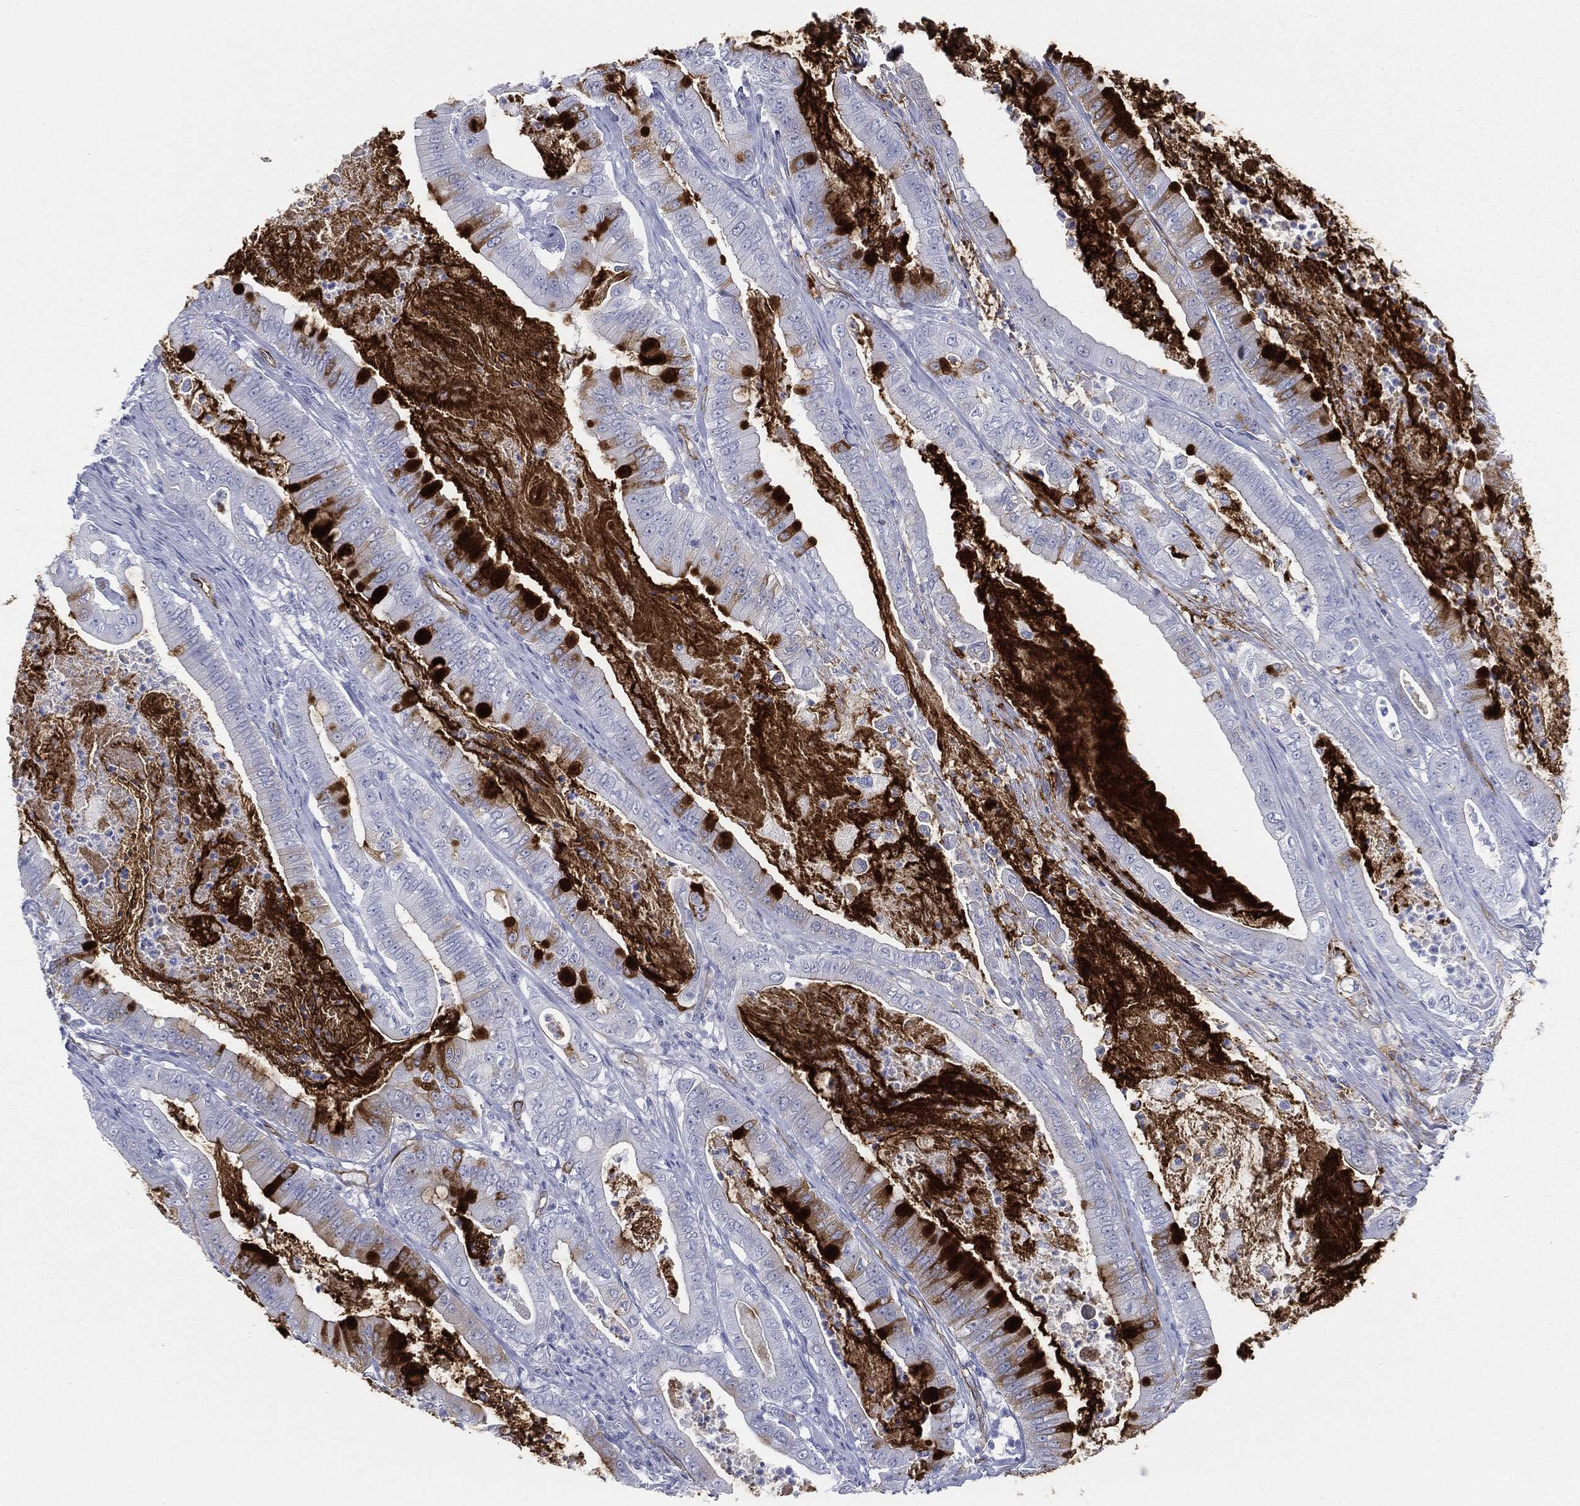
{"staining": {"intensity": "strong", "quantity": "<25%", "location": "cytoplasmic/membranous"}, "tissue": "pancreatic cancer", "cell_type": "Tumor cells", "image_type": "cancer", "snomed": [{"axis": "morphology", "description": "Adenocarcinoma, NOS"}, {"axis": "topography", "description": "Pancreas"}], "caption": "The image displays staining of pancreatic cancer, revealing strong cytoplasmic/membranous protein staining (brown color) within tumor cells.", "gene": "MUC5AC", "patient": {"sex": "male", "age": 71}}